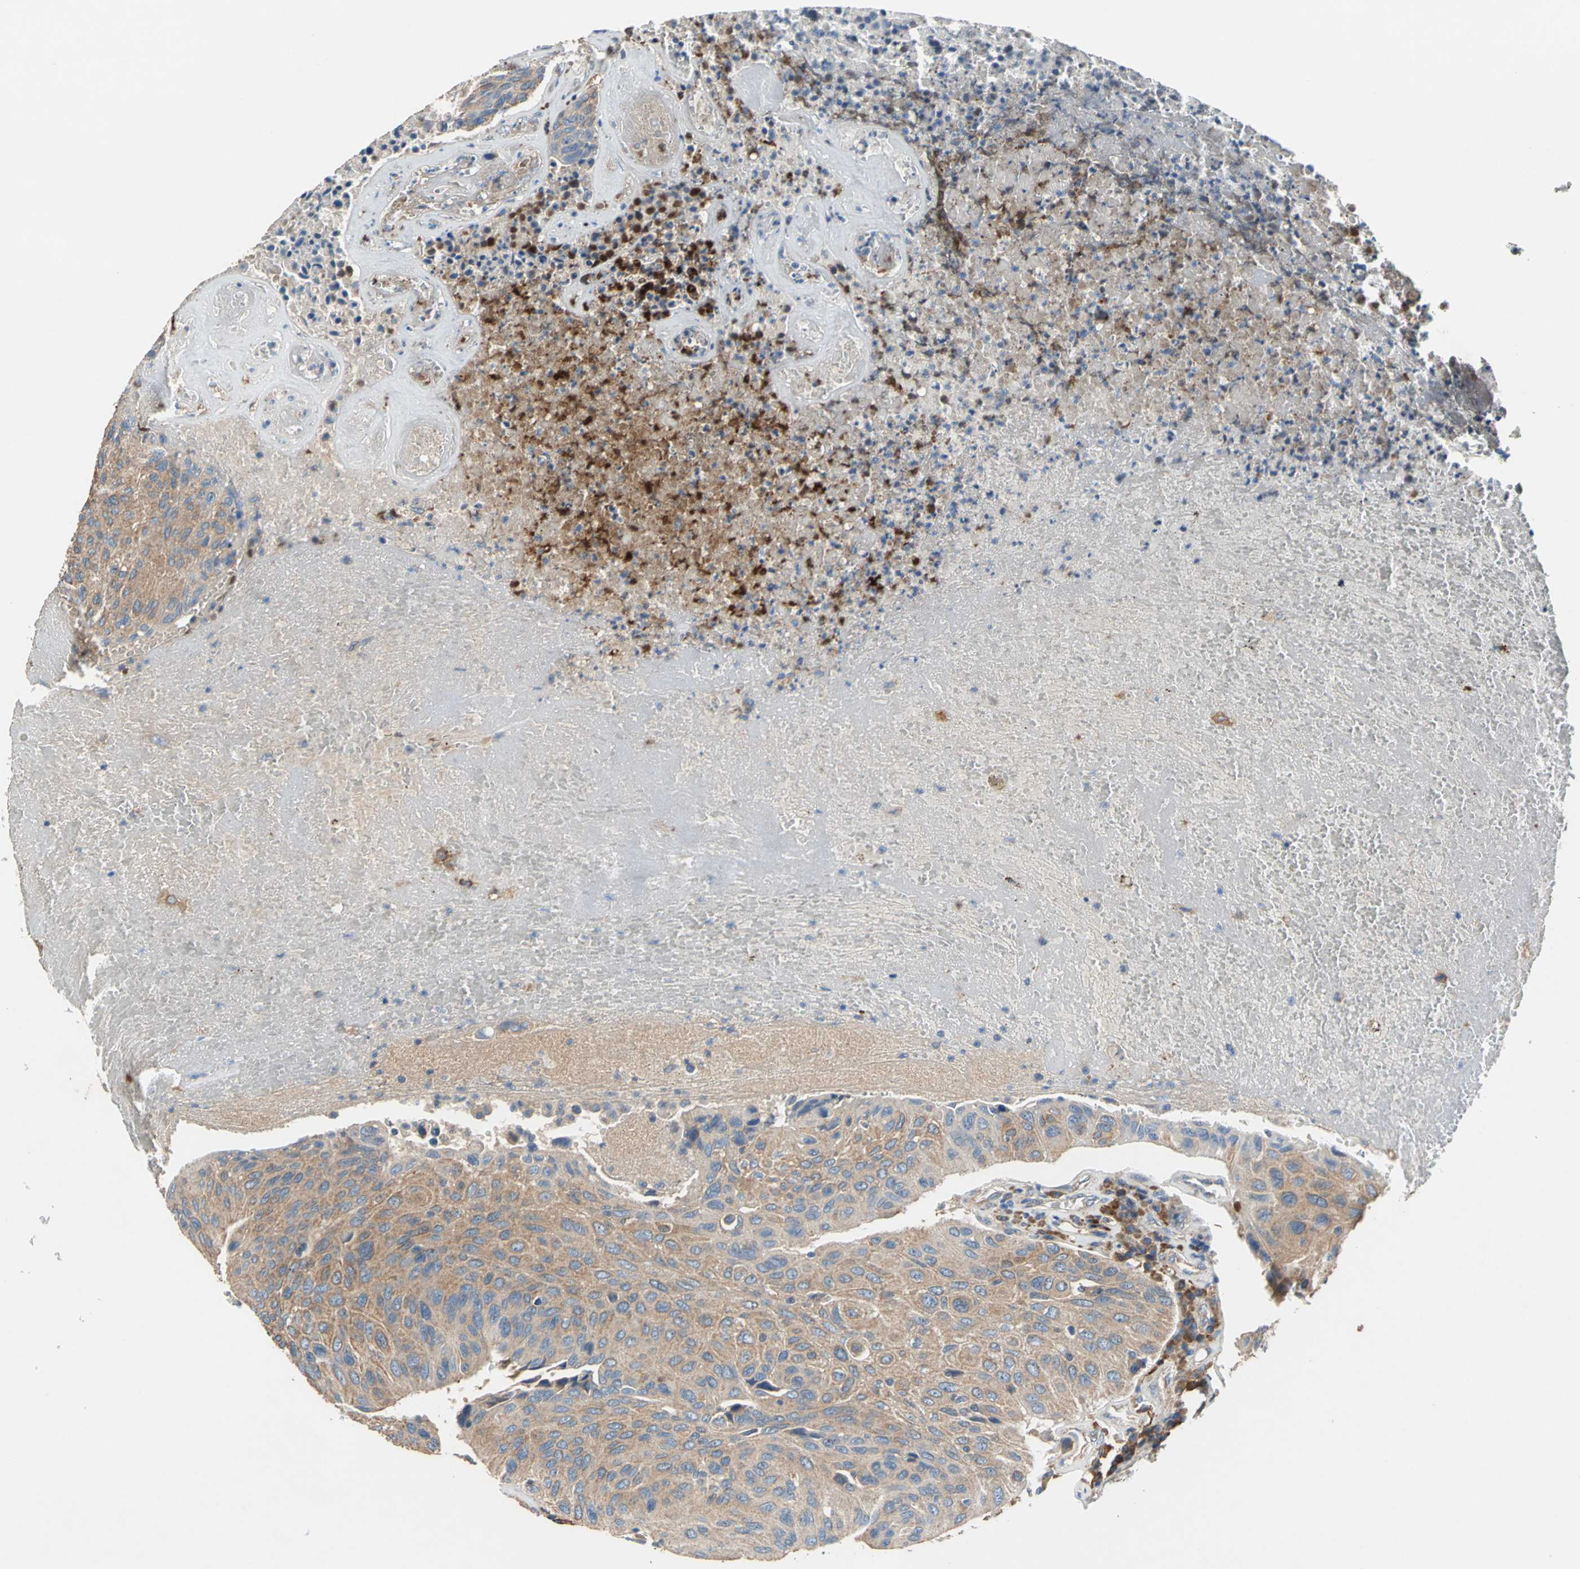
{"staining": {"intensity": "moderate", "quantity": ">75%", "location": "cytoplasmic/membranous"}, "tissue": "urothelial cancer", "cell_type": "Tumor cells", "image_type": "cancer", "snomed": [{"axis": "morphology", "description": "Urothelial carcinoma, High grade"}, {"axis": "topography", "description": "Urinary bladder"}], "caption": "Urothelial carcinoma (high-grade) stained for a protein (brown) displays moderate cytoplasmic/membranous positive expression in about >75% of tumor cells.", "gene": "HEPH", "patient": {"sex": "male", "age": 66}}